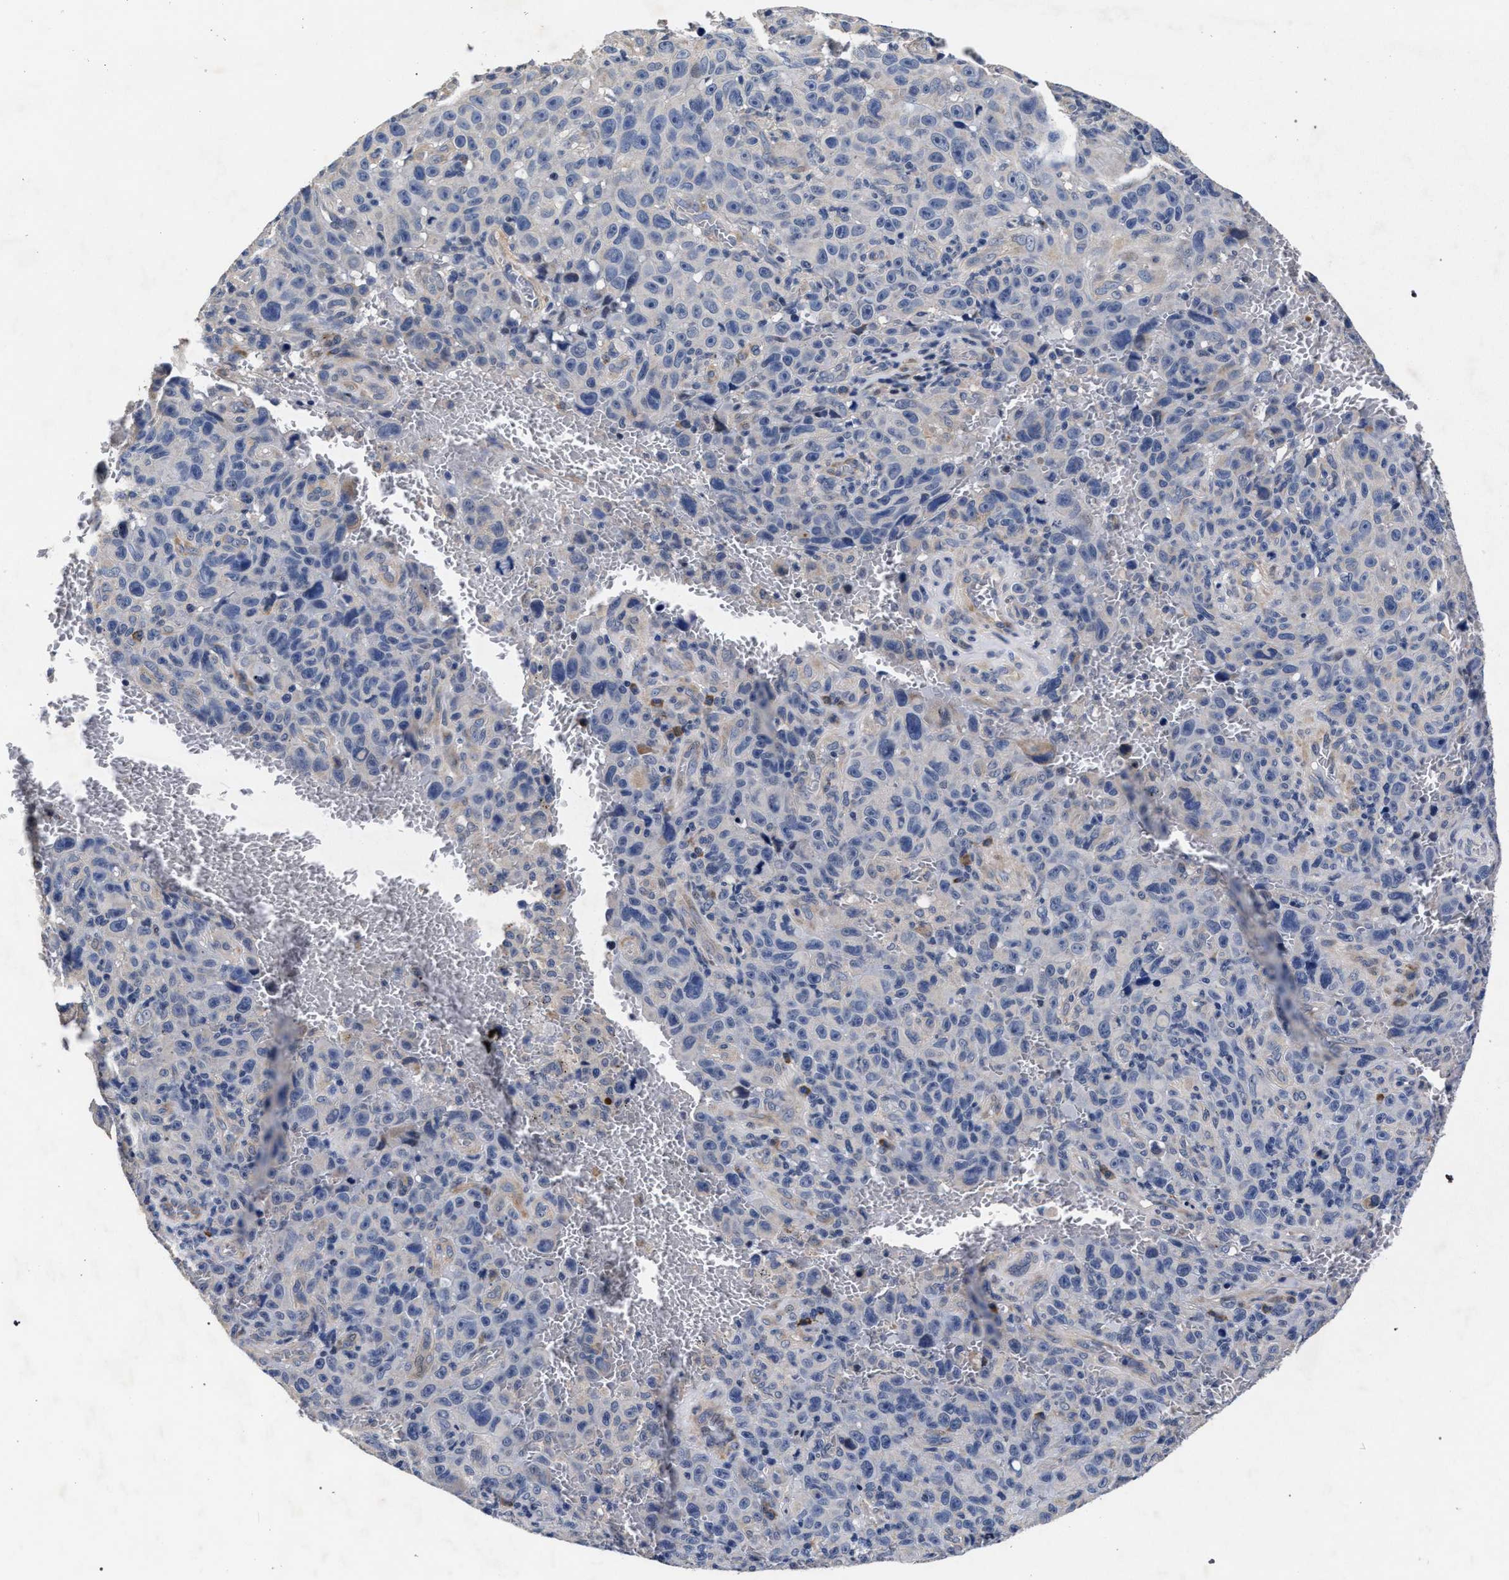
{"staining": {"intensity": "negative", "quantity": "none", "location": "none"}, "tissue": "melanoma", "cell_type": "Tumor cells", "image_type": "cancer", "snomed": [{"axis": "morphology", "description": "Malignant melanoma, NOS"}, {"axis": "topography", "description": "Skin"}], "caption": "There is no significant staining in tumor cells of melanoma.", "gene": "CFAP95", "patient": {"sex": "female", "age": 82}}